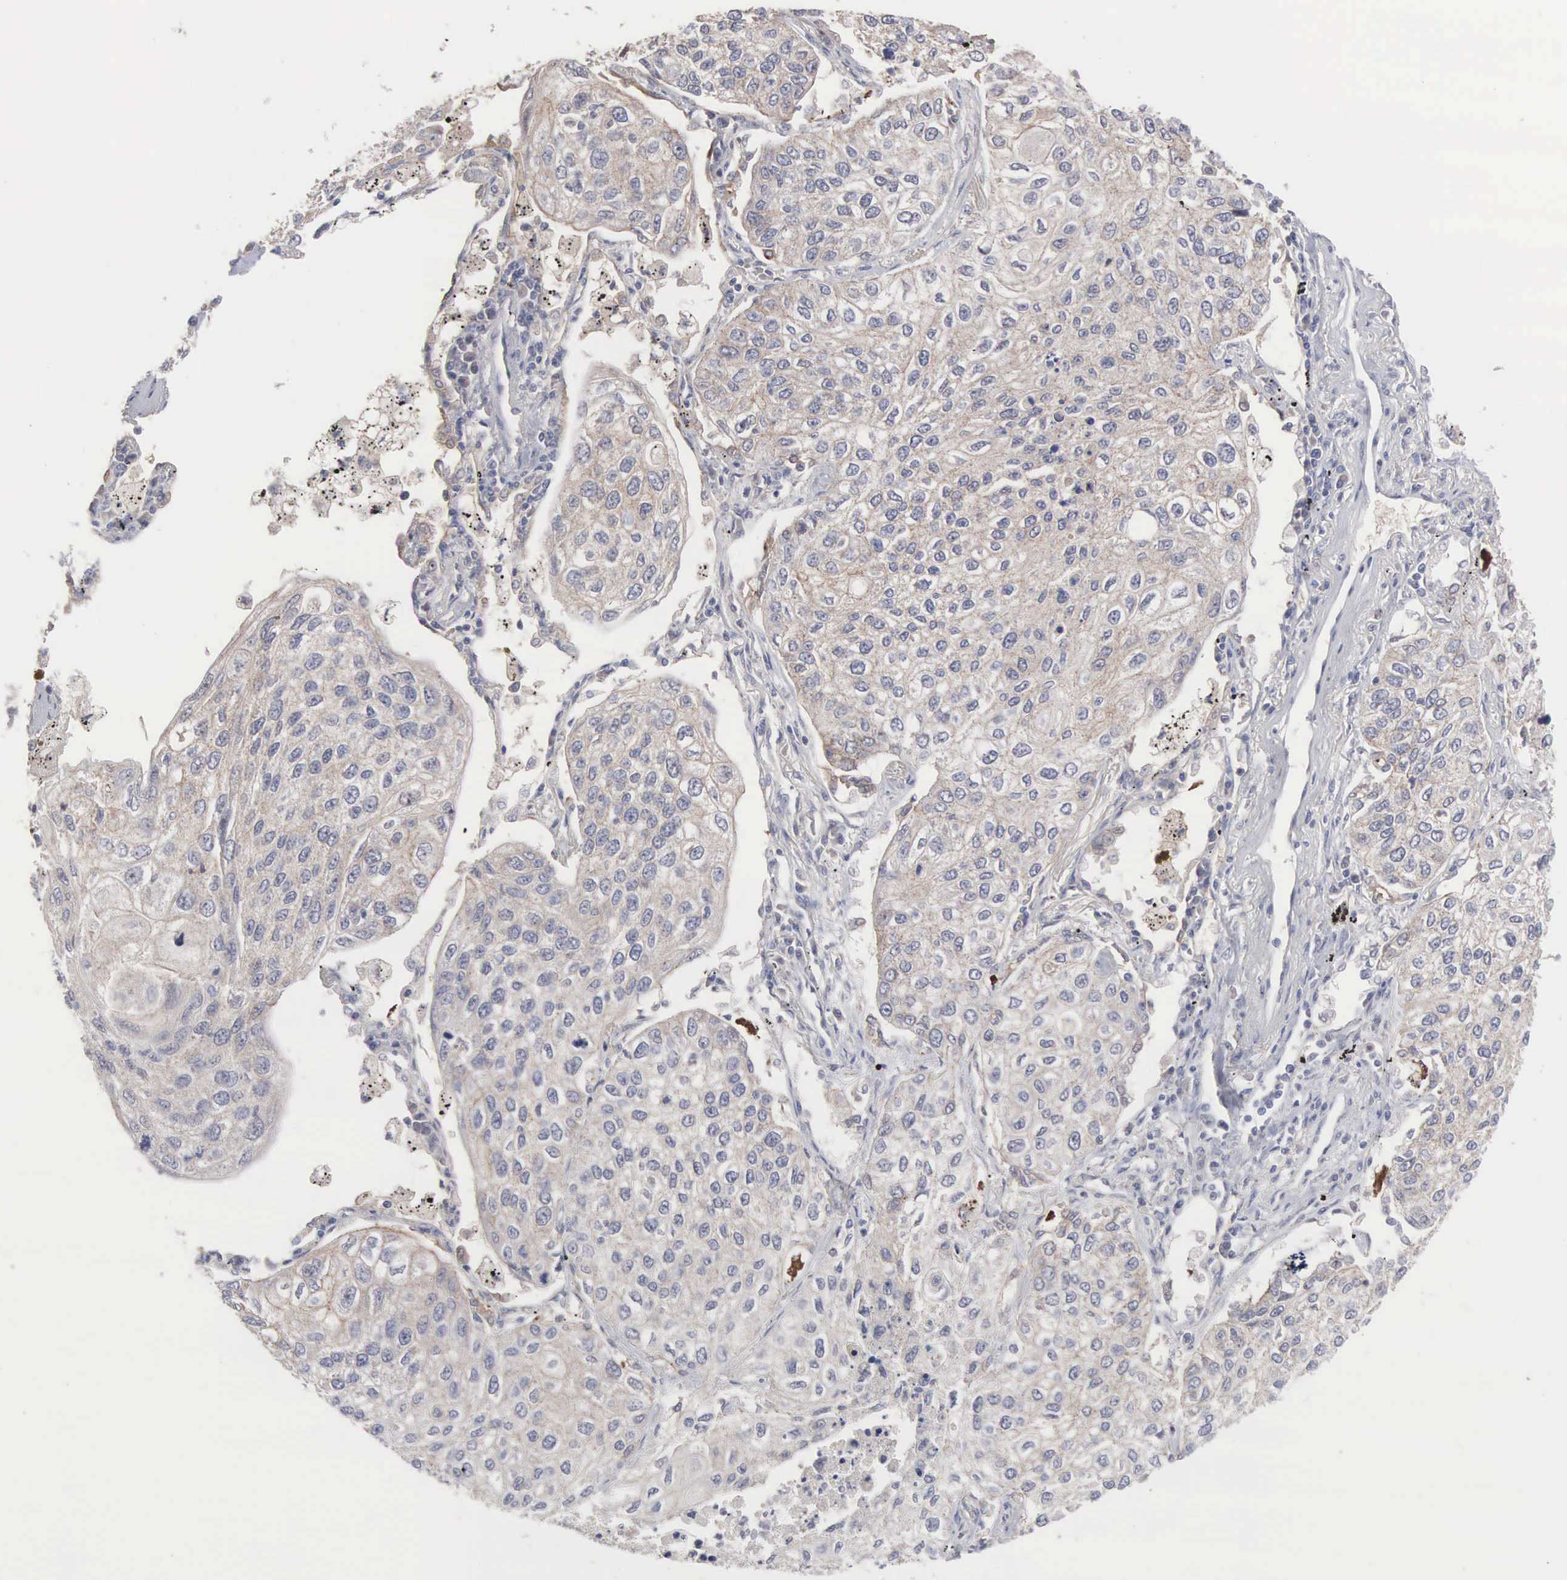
{"staining": {"intensity": "weak", "quantity": ">75%", "location": "cytoplasmic/membranous"}, "tissue": "lung cancer", "cell_type": "Tumor cells", "image_type": "cancer", "snomed": [{"axis": "morphology", "description": "Squamous cell carcinoma, NOS"}, {"axis": "topography", "description": "Lung"}], "caption": "Immunohistochemistry (IHC) (DAB (3,3'-diaminobenzidine)) staining of squamous cell carcinoma (lung) exhibits weak cytoplasmic/membranous protein expression in about >75% of tumor cells.", "gene": "INF2", "patient": {"sex": "male", "age": 75}}